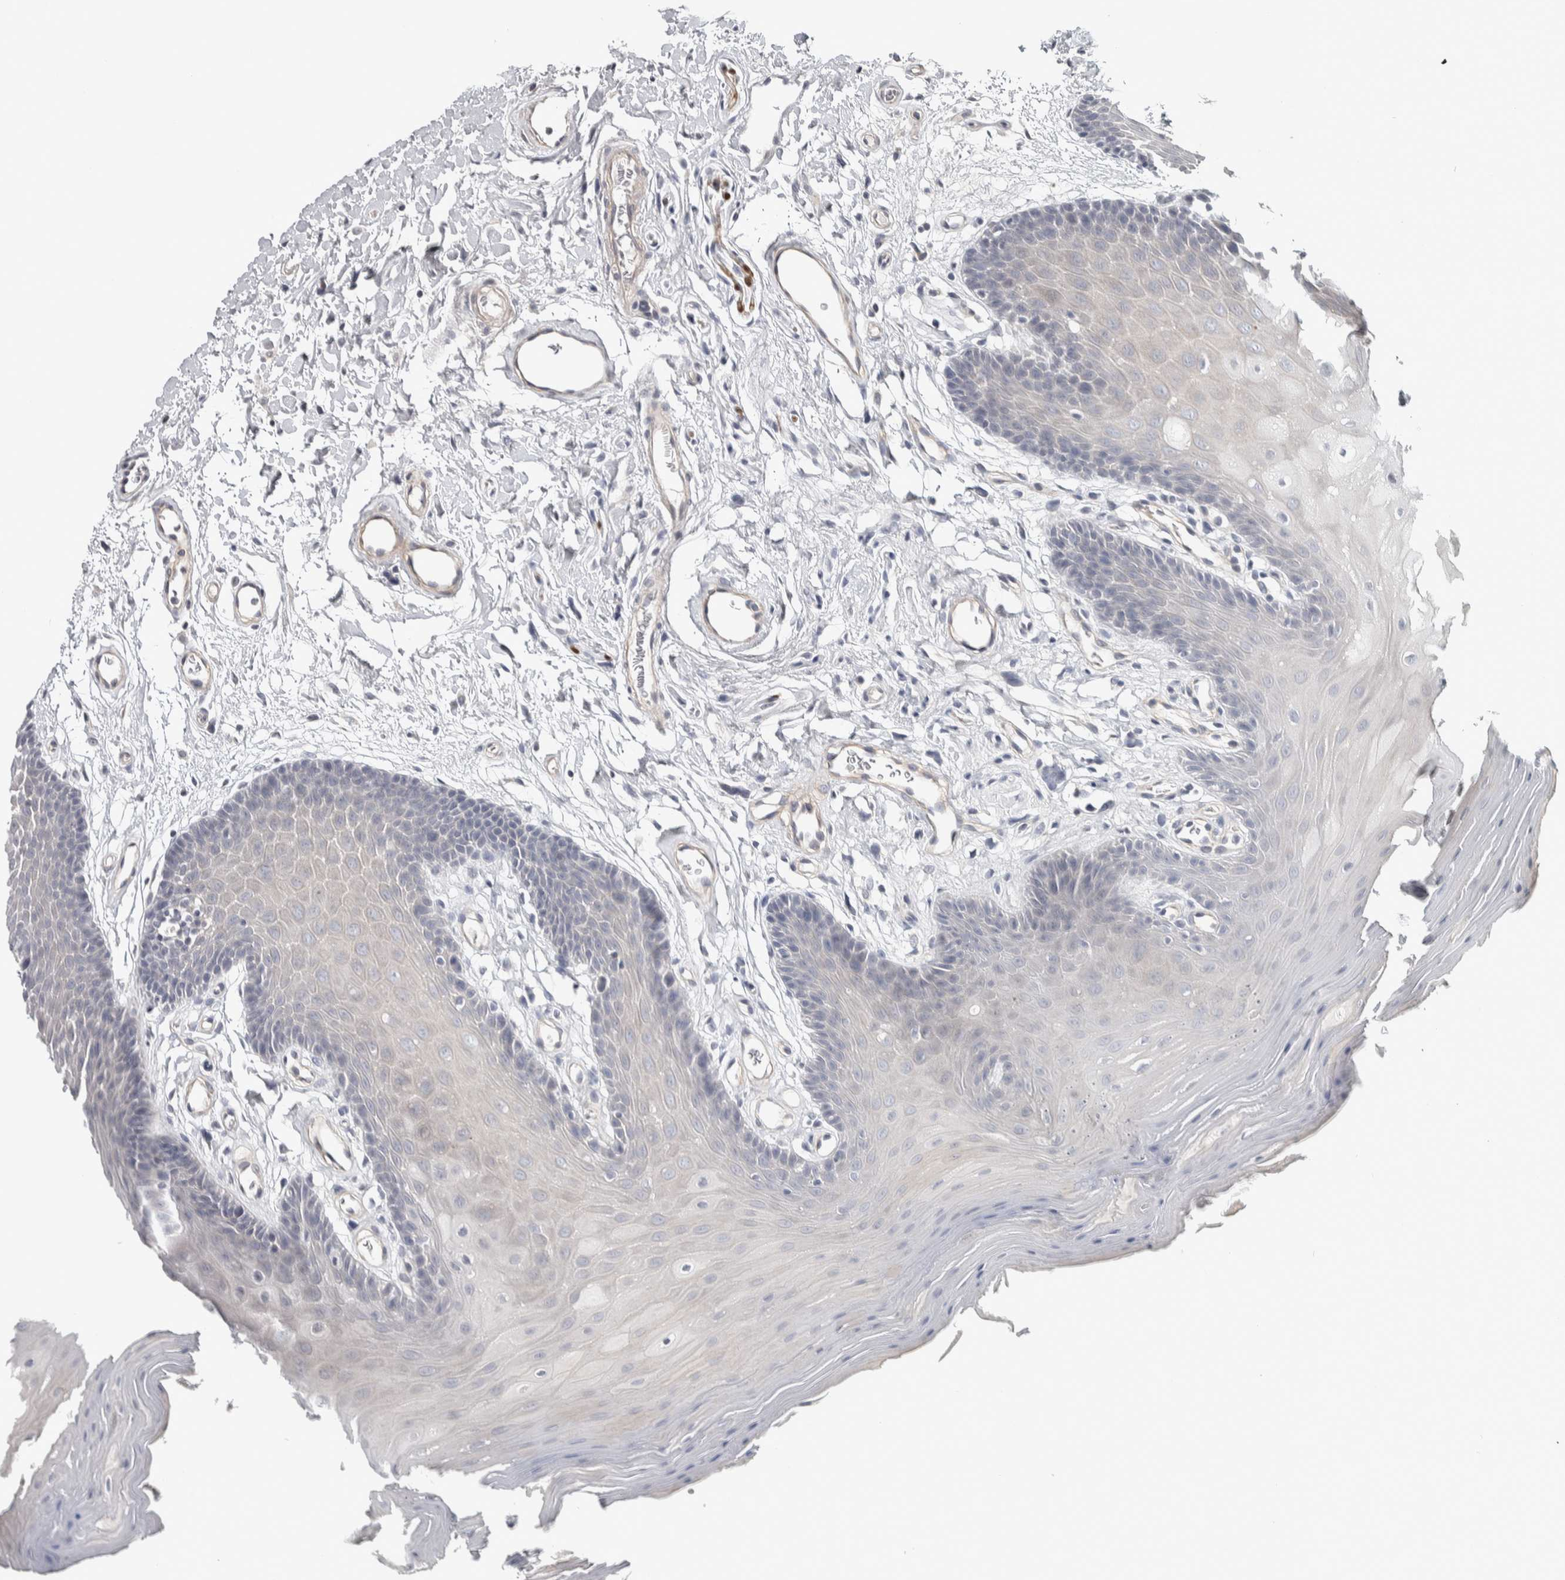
{"staining": {"intensity": "negative", "quantity": "none", "location": "none"}, "tissue": "oral mucosa", "cell_type": "Squamous epithelial cells", "image_type": "normal", "snomed": [{"axis": "morphology", "description": "Normal tissue, NOS"}, {"axis": "morphology", "description": "Squamous cell carcinoma, NOS"}, {"axis": "topography", "description": "Oral tissue"}, {"axis": "topography", "description": "Head-Neck"}], "caption": "Photomicrograph shows no protein staining in squamous epithelial cells of normal oral mucosa. (DAB (3,3'-diaminobenzidine) immunohistochemistry visualized using brightfield microscopy, high magnification).", "gene": "CHMP4C", "patient": {"sex": "male", "age": 71}}